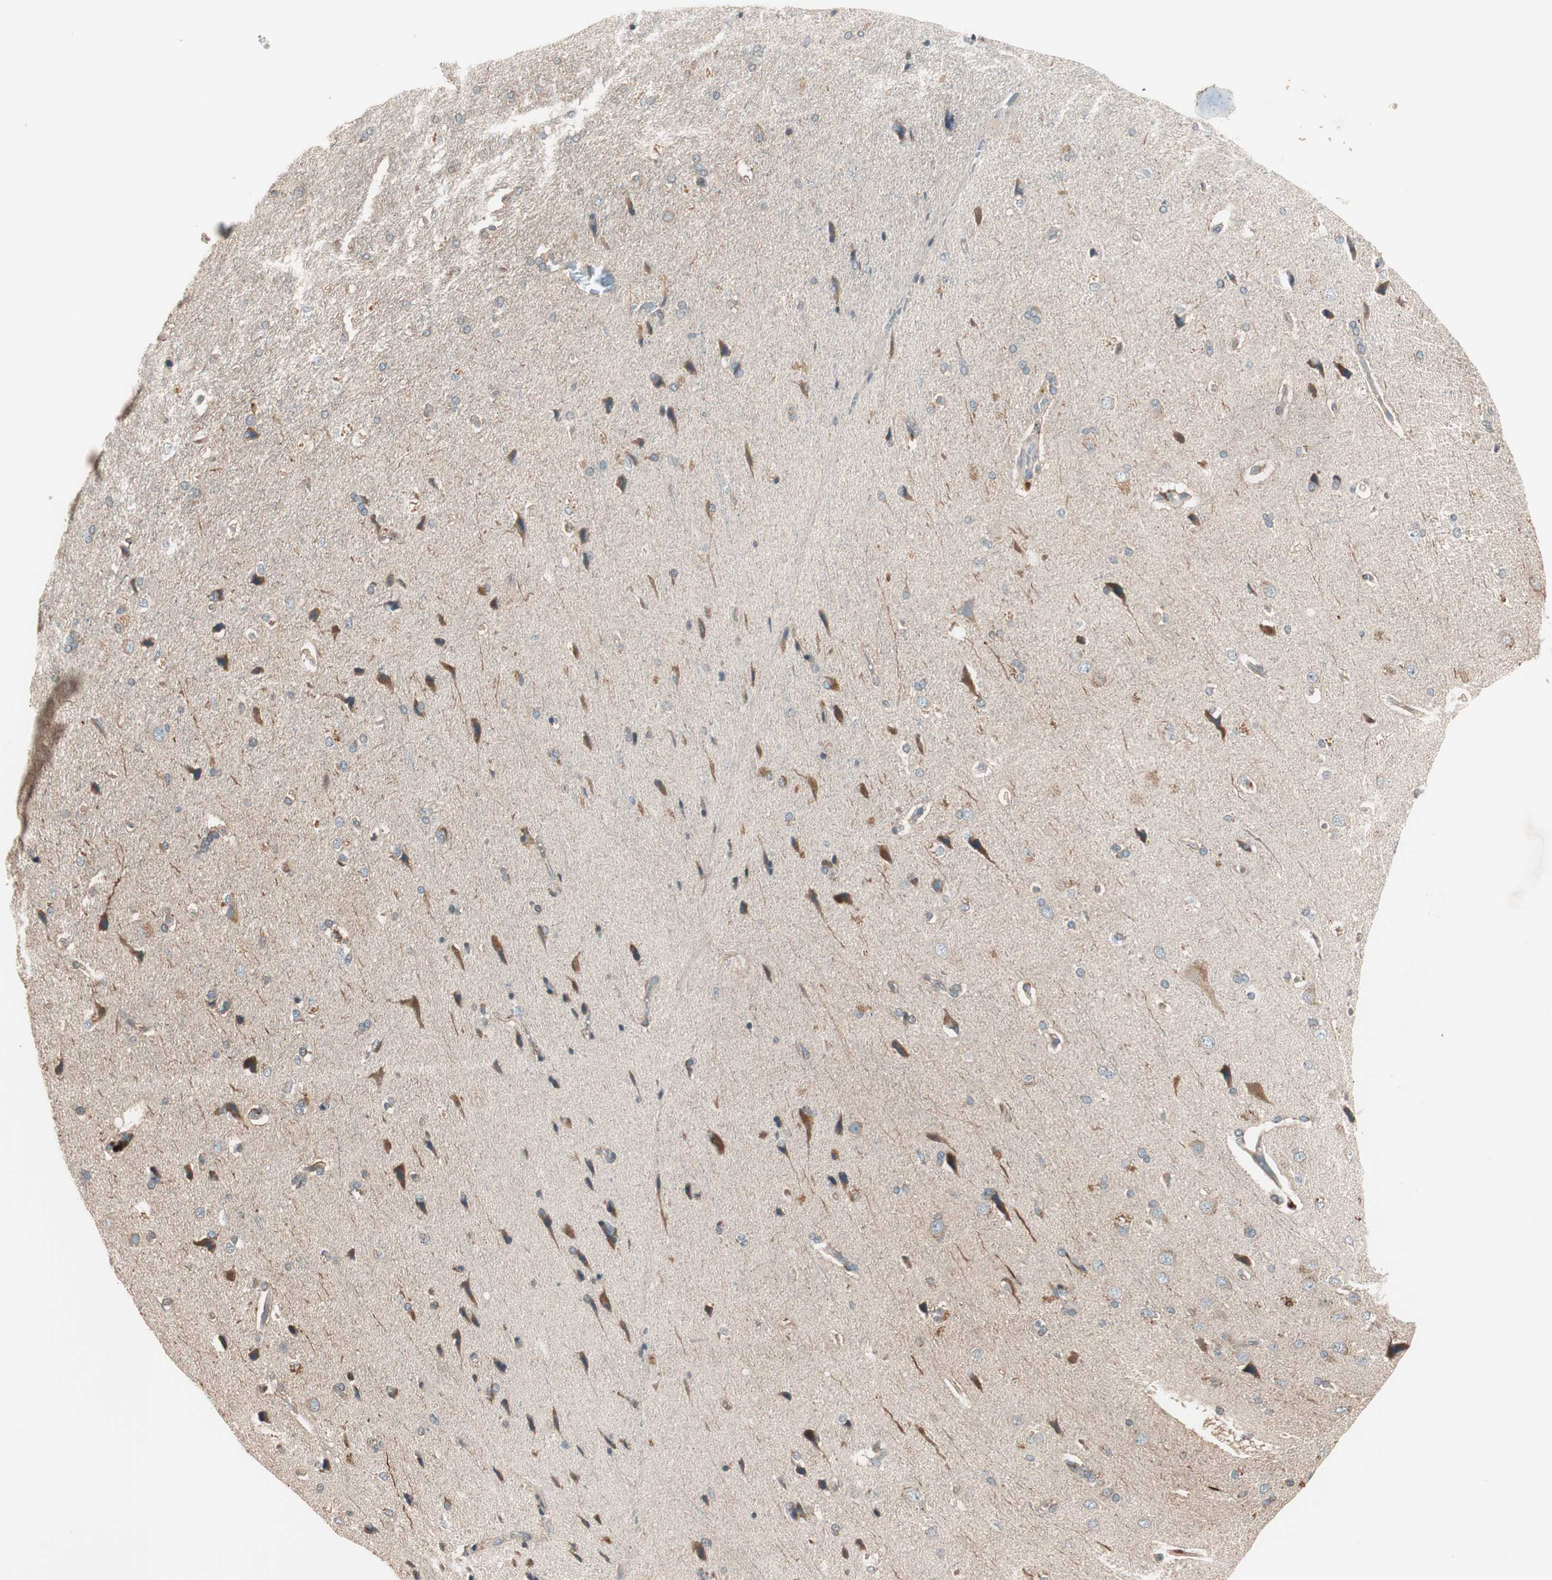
{"staining": {"intensity": "negative", "quantity": "none", "location": "none"}, "tissue": "cerebral cortex", "cell_type": "Endothelial cells", "image_type": "normal", "snomed": [{"axis": "morphology", "description": "Normal tissue, NOS"}, {"axis": "topography", "description": "Cerebral cortex"}], "caption": "Immunohistochemical staining of normal cerebral cortex demonstrates no significant positivity in endothelial cells.", "gene": "NFRKB", "patient": {"sex": "male", "age": 62}}